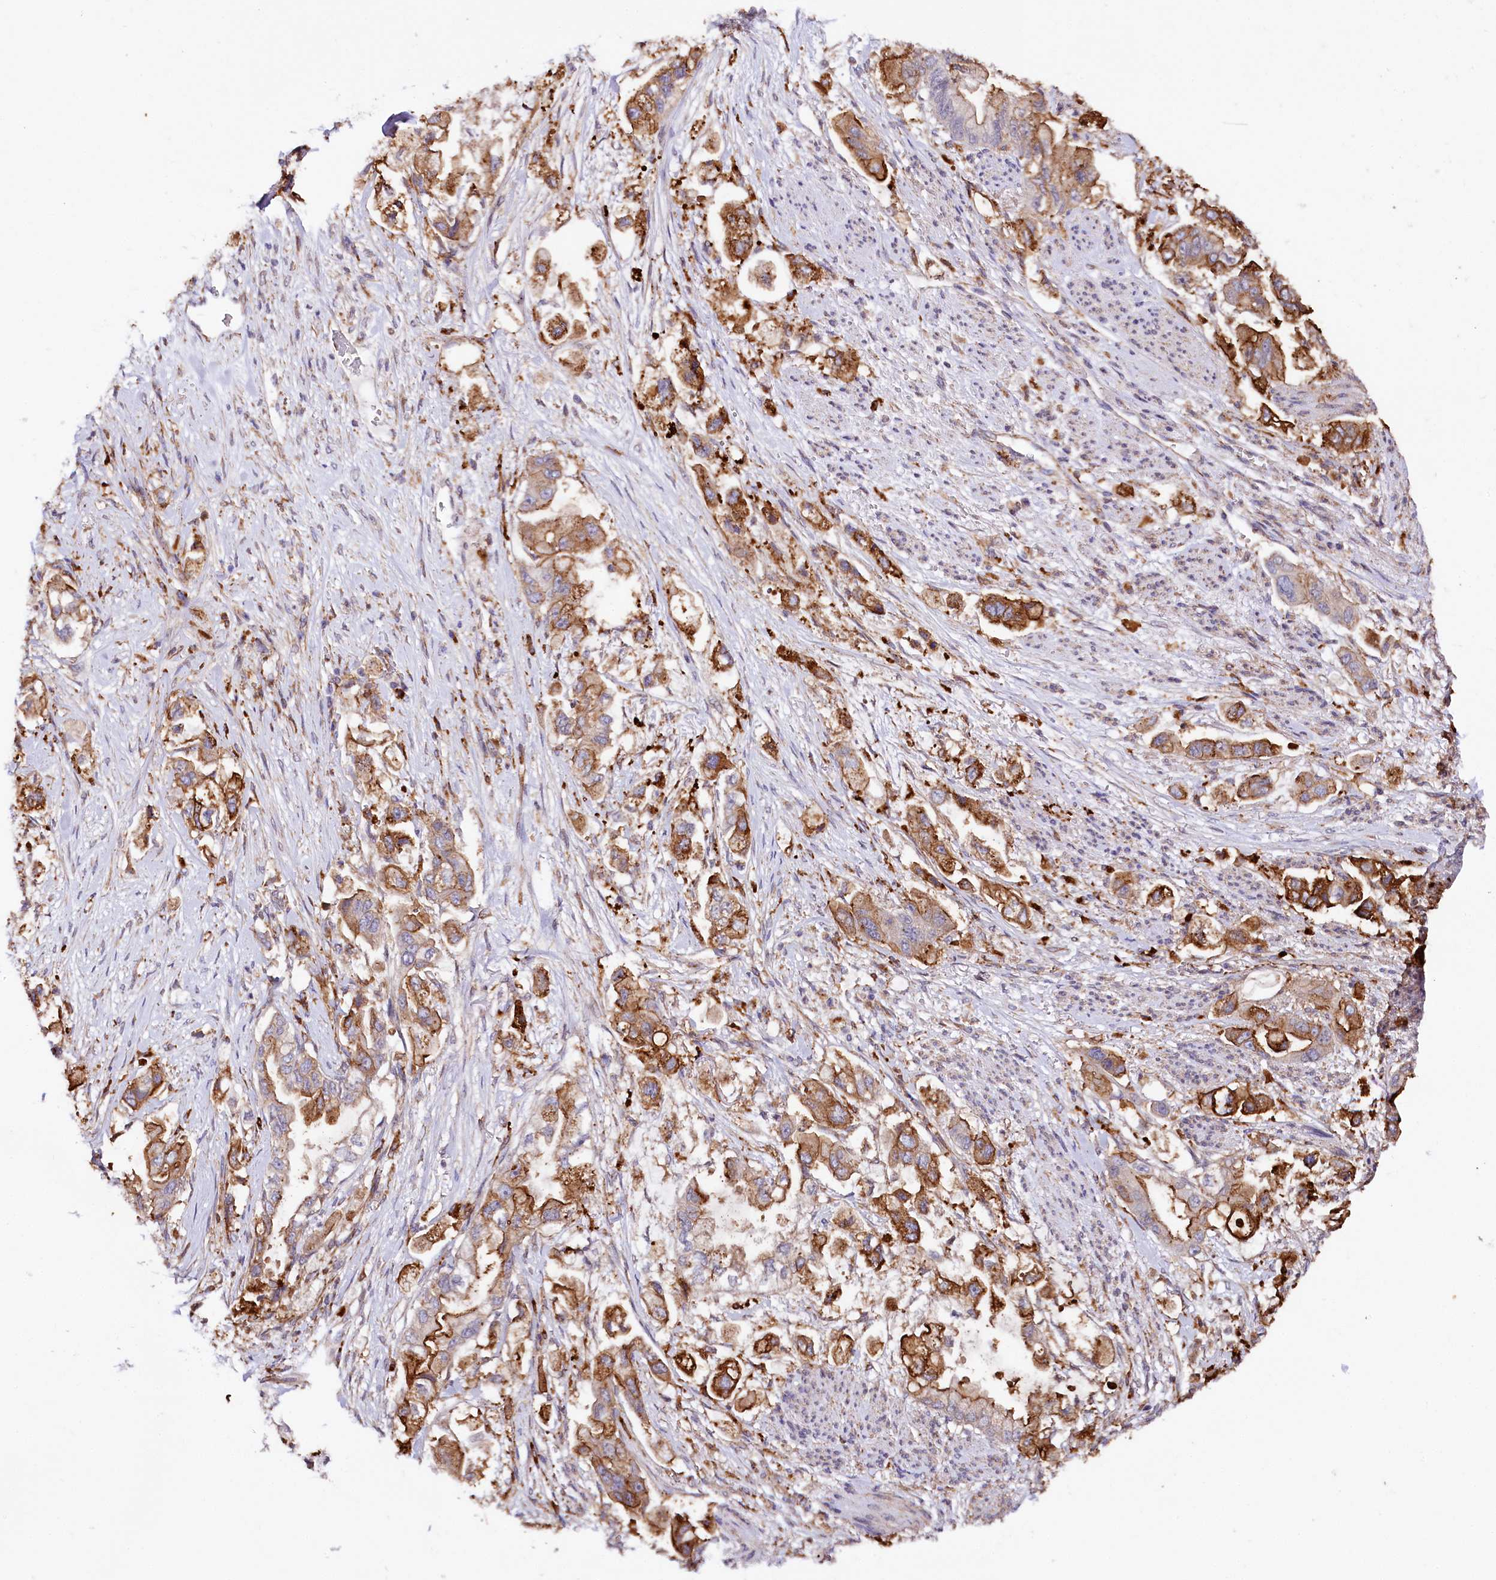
{"staining": {"intensity": "strong", "quantity": ">75%", "location": "cytoplasmic/membranous"}, "tissue": "stomach cancer", "cell_type": "Tumor cells", "image_type": "cancer", "snomed": [{"axis": "morphology", "description": "Adenocarcinoma, NOS"}, {"axis": "topography", "description": "Stomach"}], "caption": "Human stomach cancer stained with a protein marker displays strong staining in tumor cells.", "gene": "TTC12", "patient": {"sex": "male", "age": 62}}